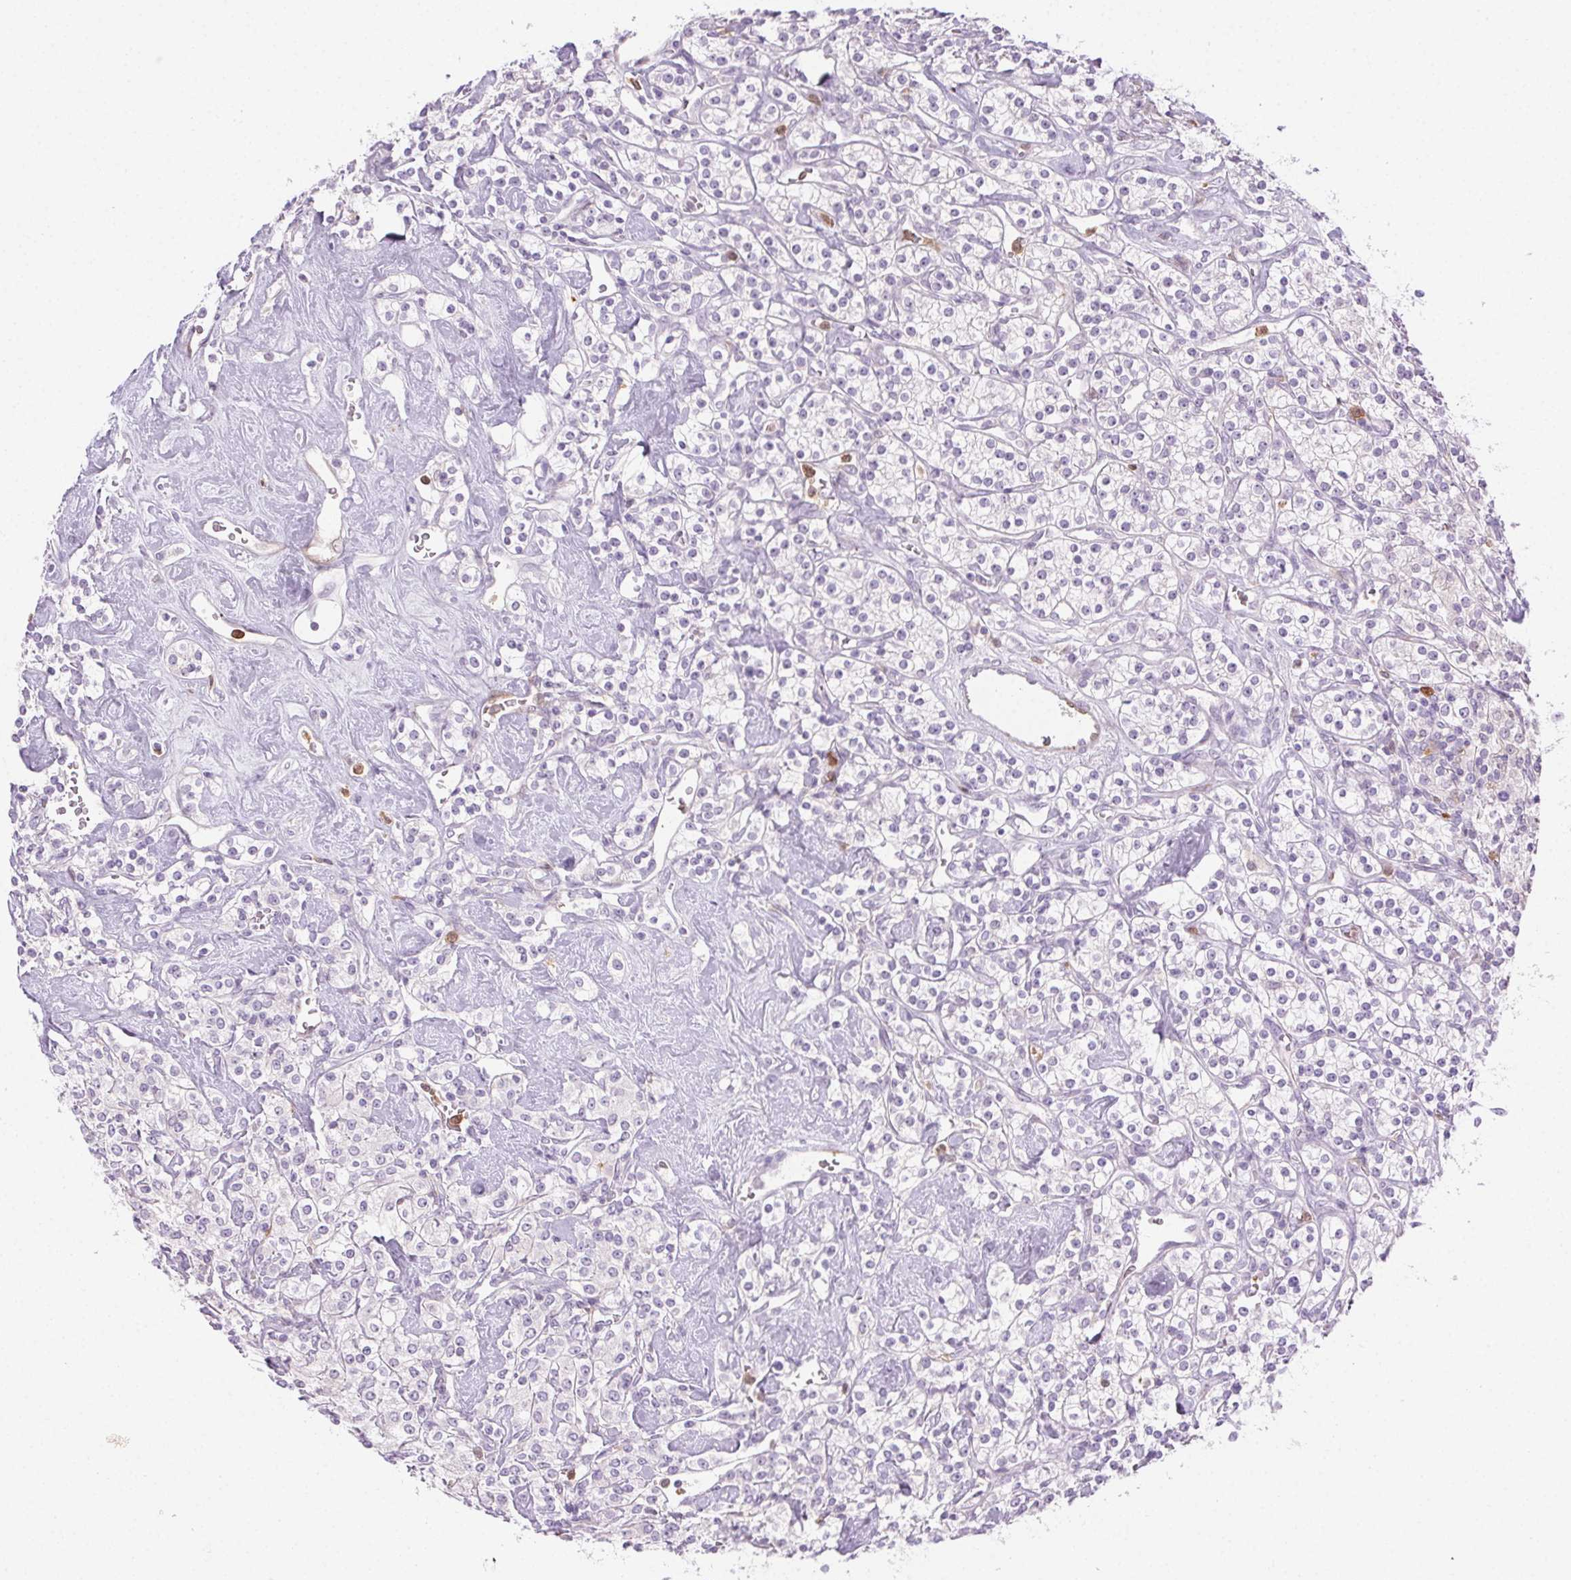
{"staining": {"intensity": "negative", "quantity": "none", "location": "none"}, "tissue": "renal cancer", "cell_type": "Tumor cells", "image_type": "cancer", "snomed": [{"axis": "morphology", "description": "Adenocarcinoma, NOS"}, {"axis": "topography", "description": "Kidney"}], "caption": "The IHC photomicrograph has no significant staining in tumor cells of renal cancer tissue.", "gene": "TMEM45A", "patient": {"sex": "male", "age": 77}}